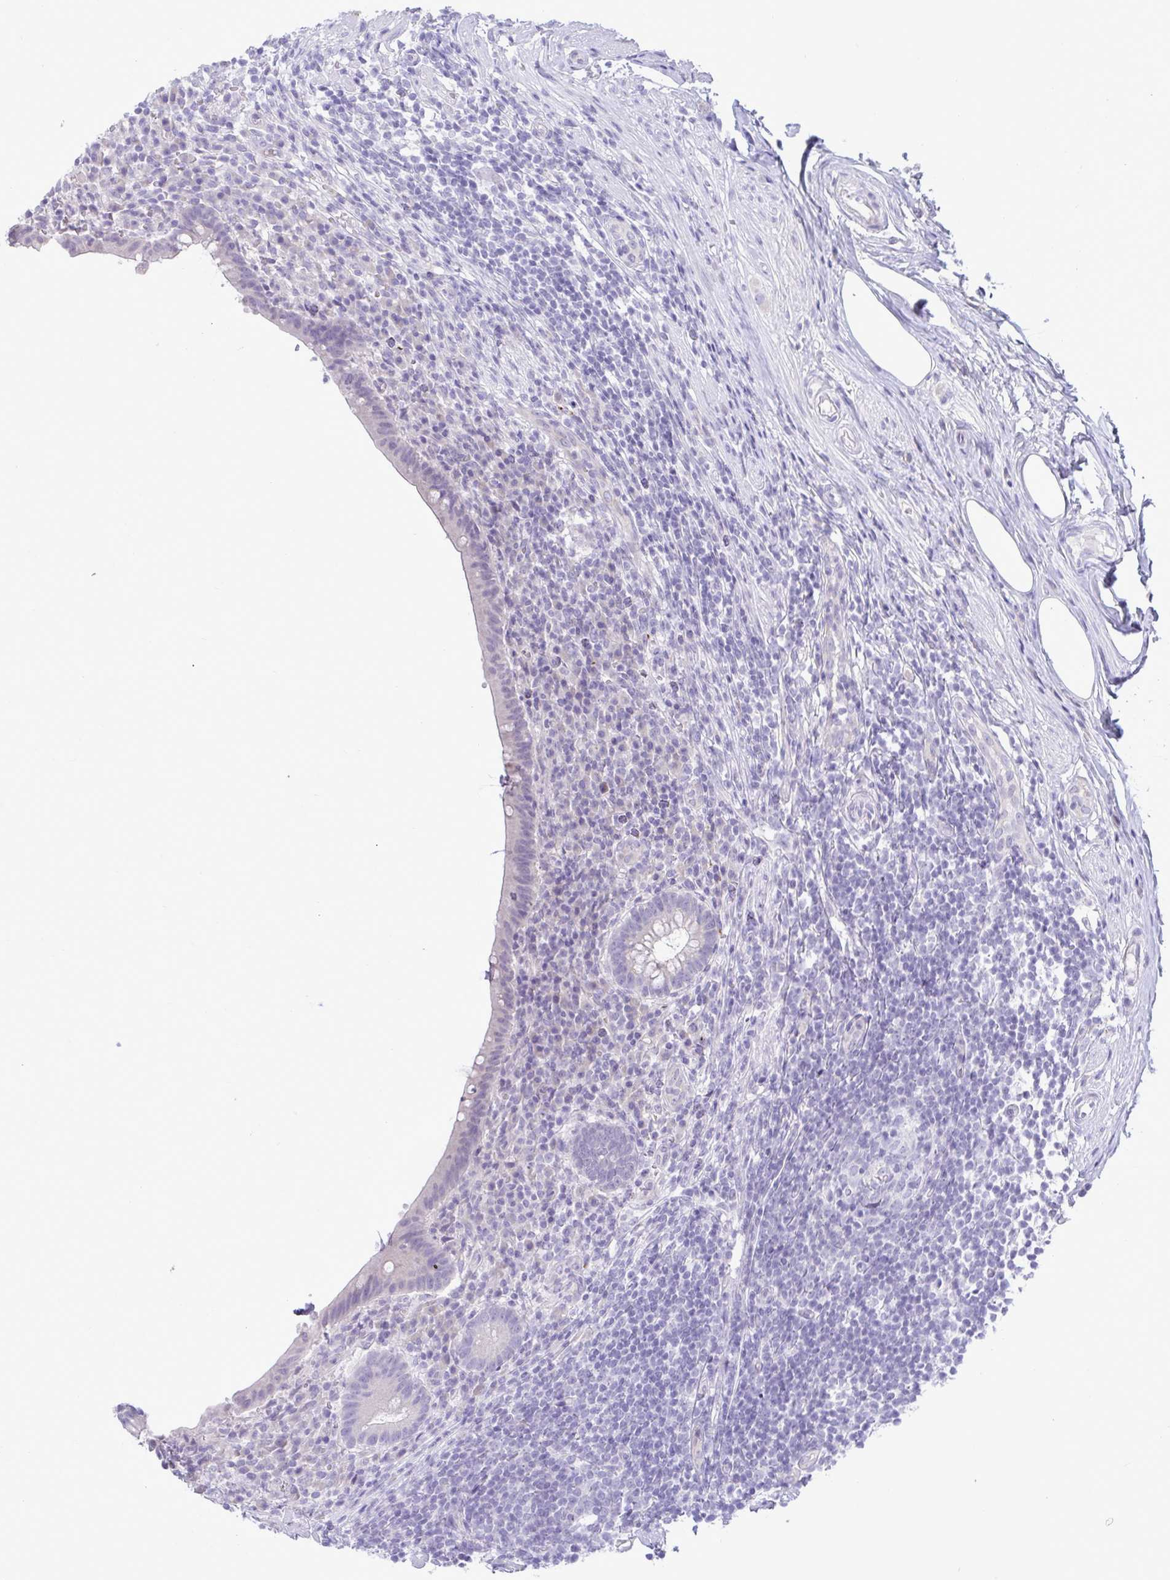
{"staining": {"intensity": "negative", "quantity": "none", "location": "none"}, "tissue": "appendix", "cell_type": "Glandular cells", "image_type": "normal", "snomed": [{"axis": "morphology", "description": "Normal tissue, NOS"}, {"axis": "topography", "description": "Appendix"}], "caption": "Immunohistochemistry (IHC) of unremarkable appendix demonstrates no positivity in glandular cells. (Immunohistochemistry (IHC), brightfield microscopy, high magnification).", "gene": "C4orf33", "patient": {"sex": "female", "age": 56}}